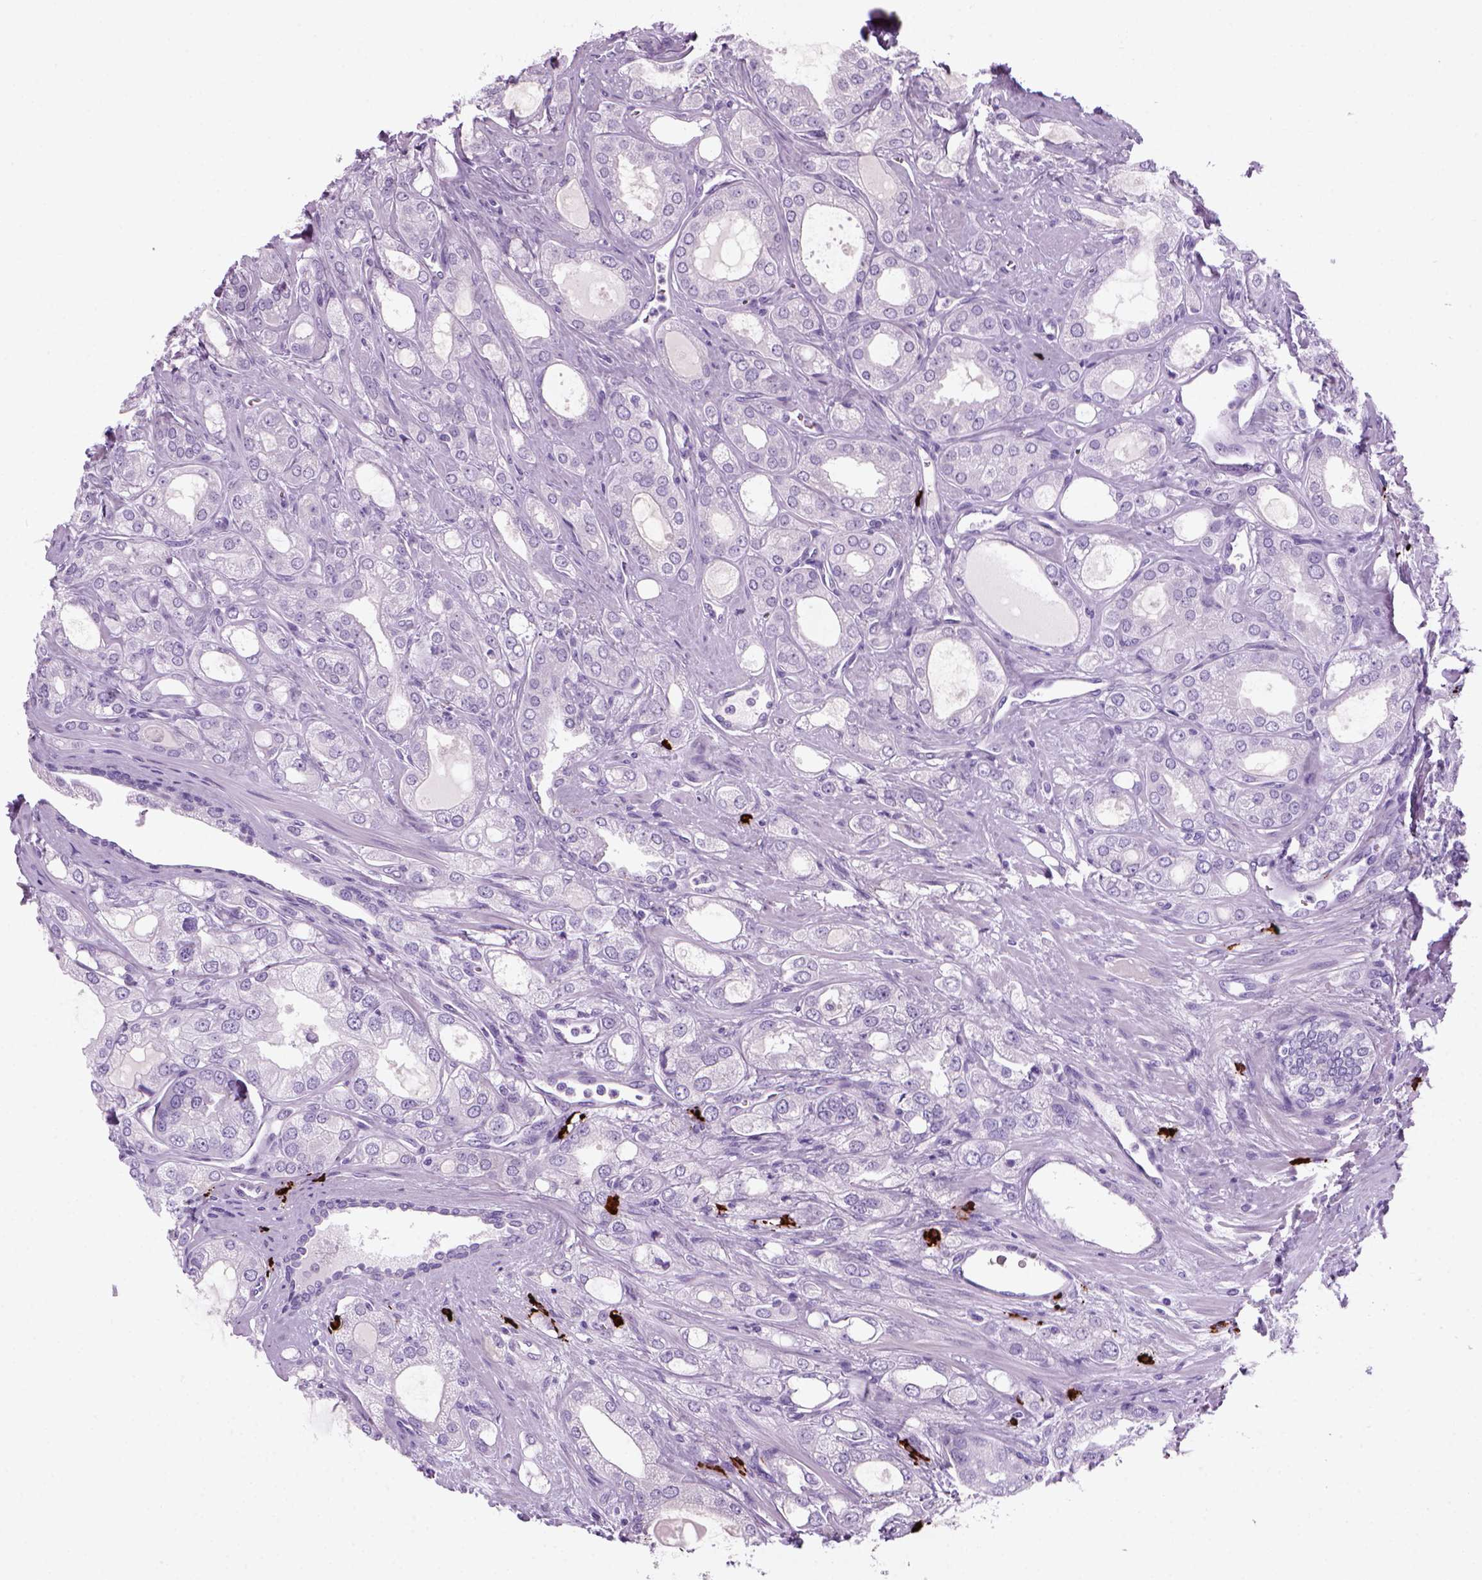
{"staining": {"intensity": "negative", "quantity": "none", "location": "none"}, "tissue": "prostate cancer", "cell_type": "Tumor cells", "image_type": "cancer", "snomed": [{"axis": "morphology", "description": "Adenocarcinoma, NOS"}, {"axis": "morphology", "description": "Adenocarcinoma, High grade"}, {"axis": "topography", "description": "Prostate"}], "caption": "Prostate cancer stained for a protein using immunohistochemistry (IHC) reveals no expression tumor cells.", "gene": "MZB1", "patient": {"sex": "male", "age": 70}}